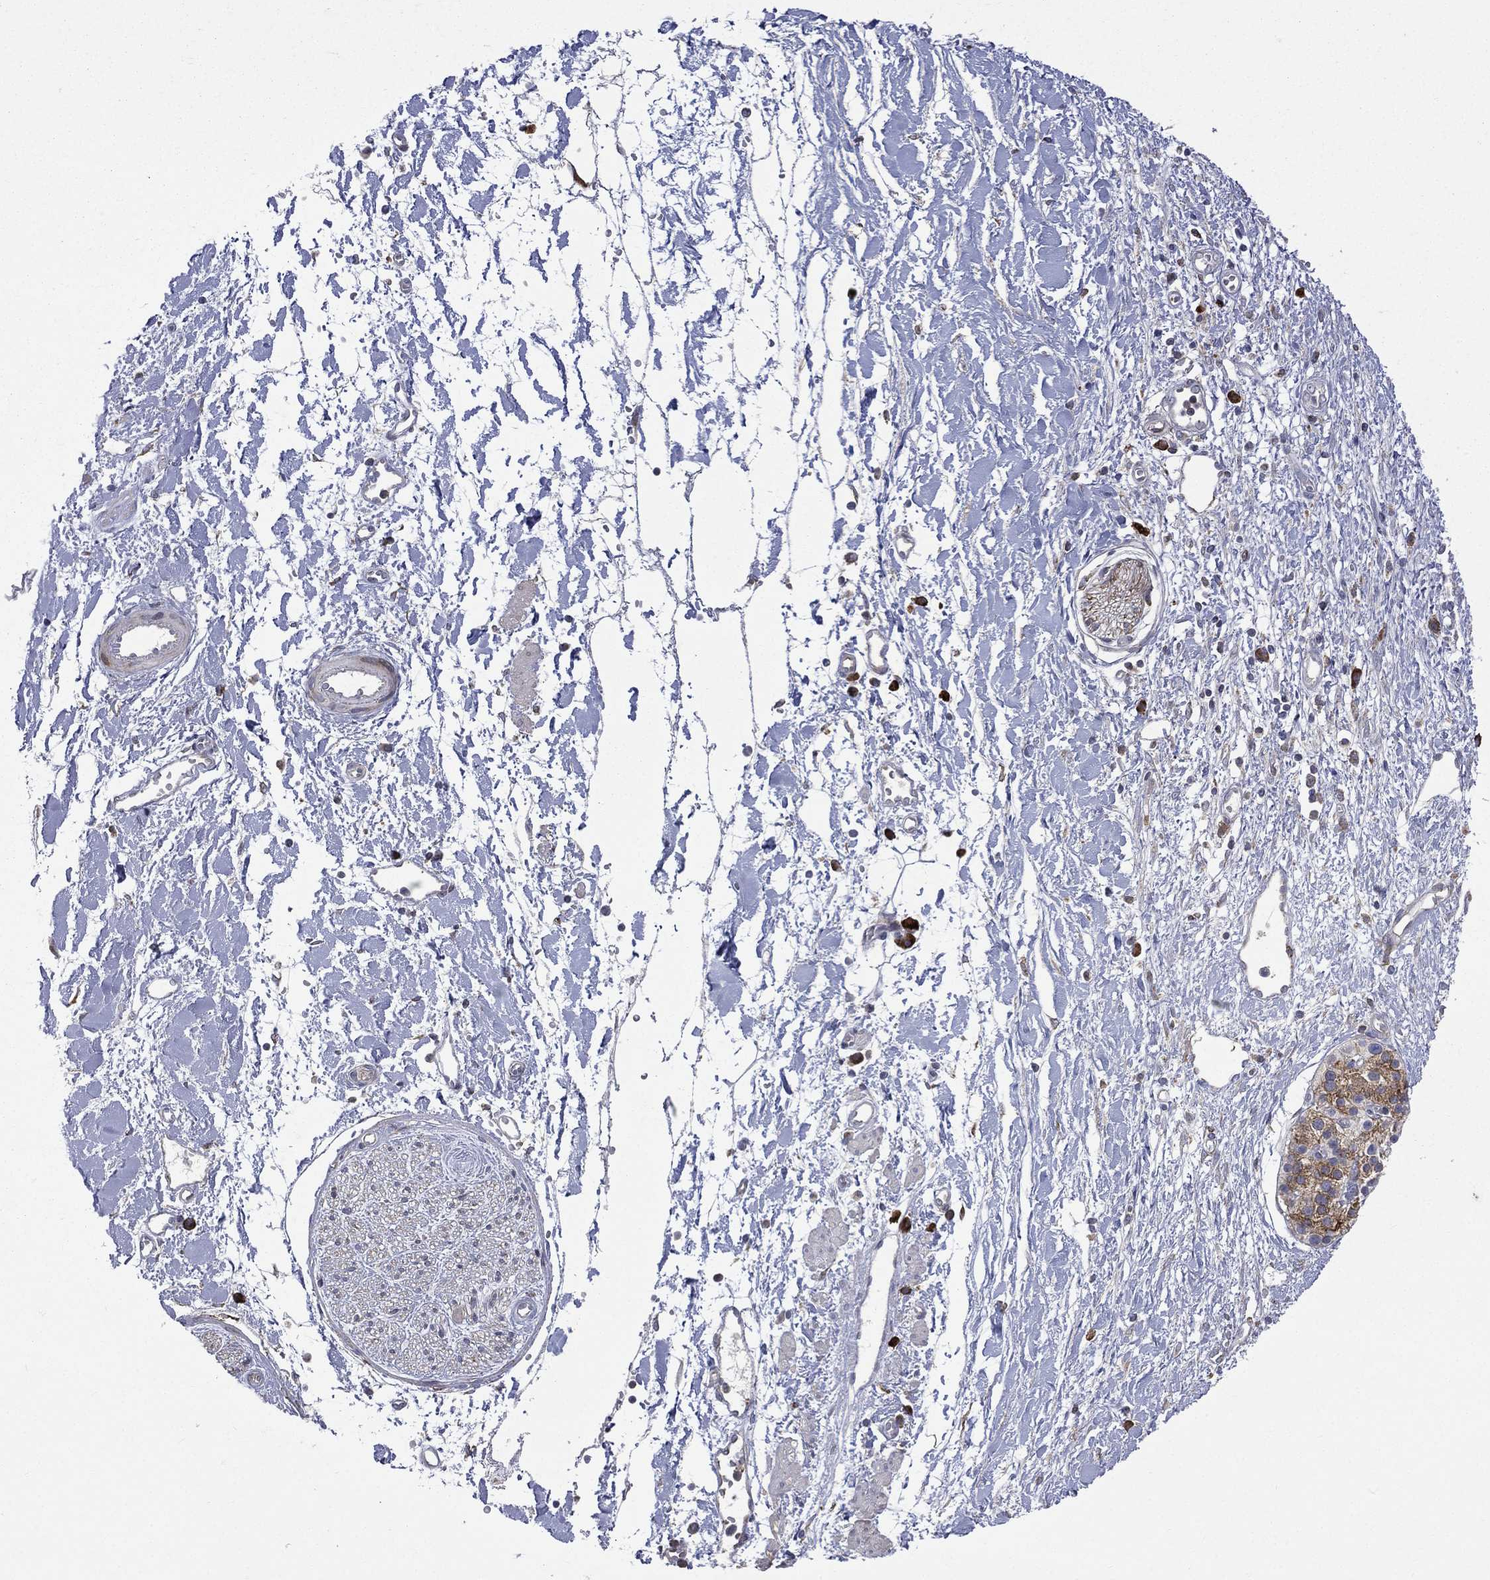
{"staining": {"intensity": "negative", "quantity": "none", "location": "none"}, "tissue": "adipose tissue", "cell_type": "Adipocytes", "image_type": "normal", "snomed": [{"axis": "morphology", "description": "Normal tissue, NOS"}, {"axis": "morphology", "description": "Adenocarcinoma, NOS"}, {"axis": "topography", "description": "Pancreas"}, {"axis": "topography", "description": "Peripheral nerve tissue"}], "caption": "DAB immunohistochemical staining of benign human adipose tissue exhibits no significant positivity in adipocytes.", "gene": "C20orf96", "patient": {"sex": "male", "age": 61}}